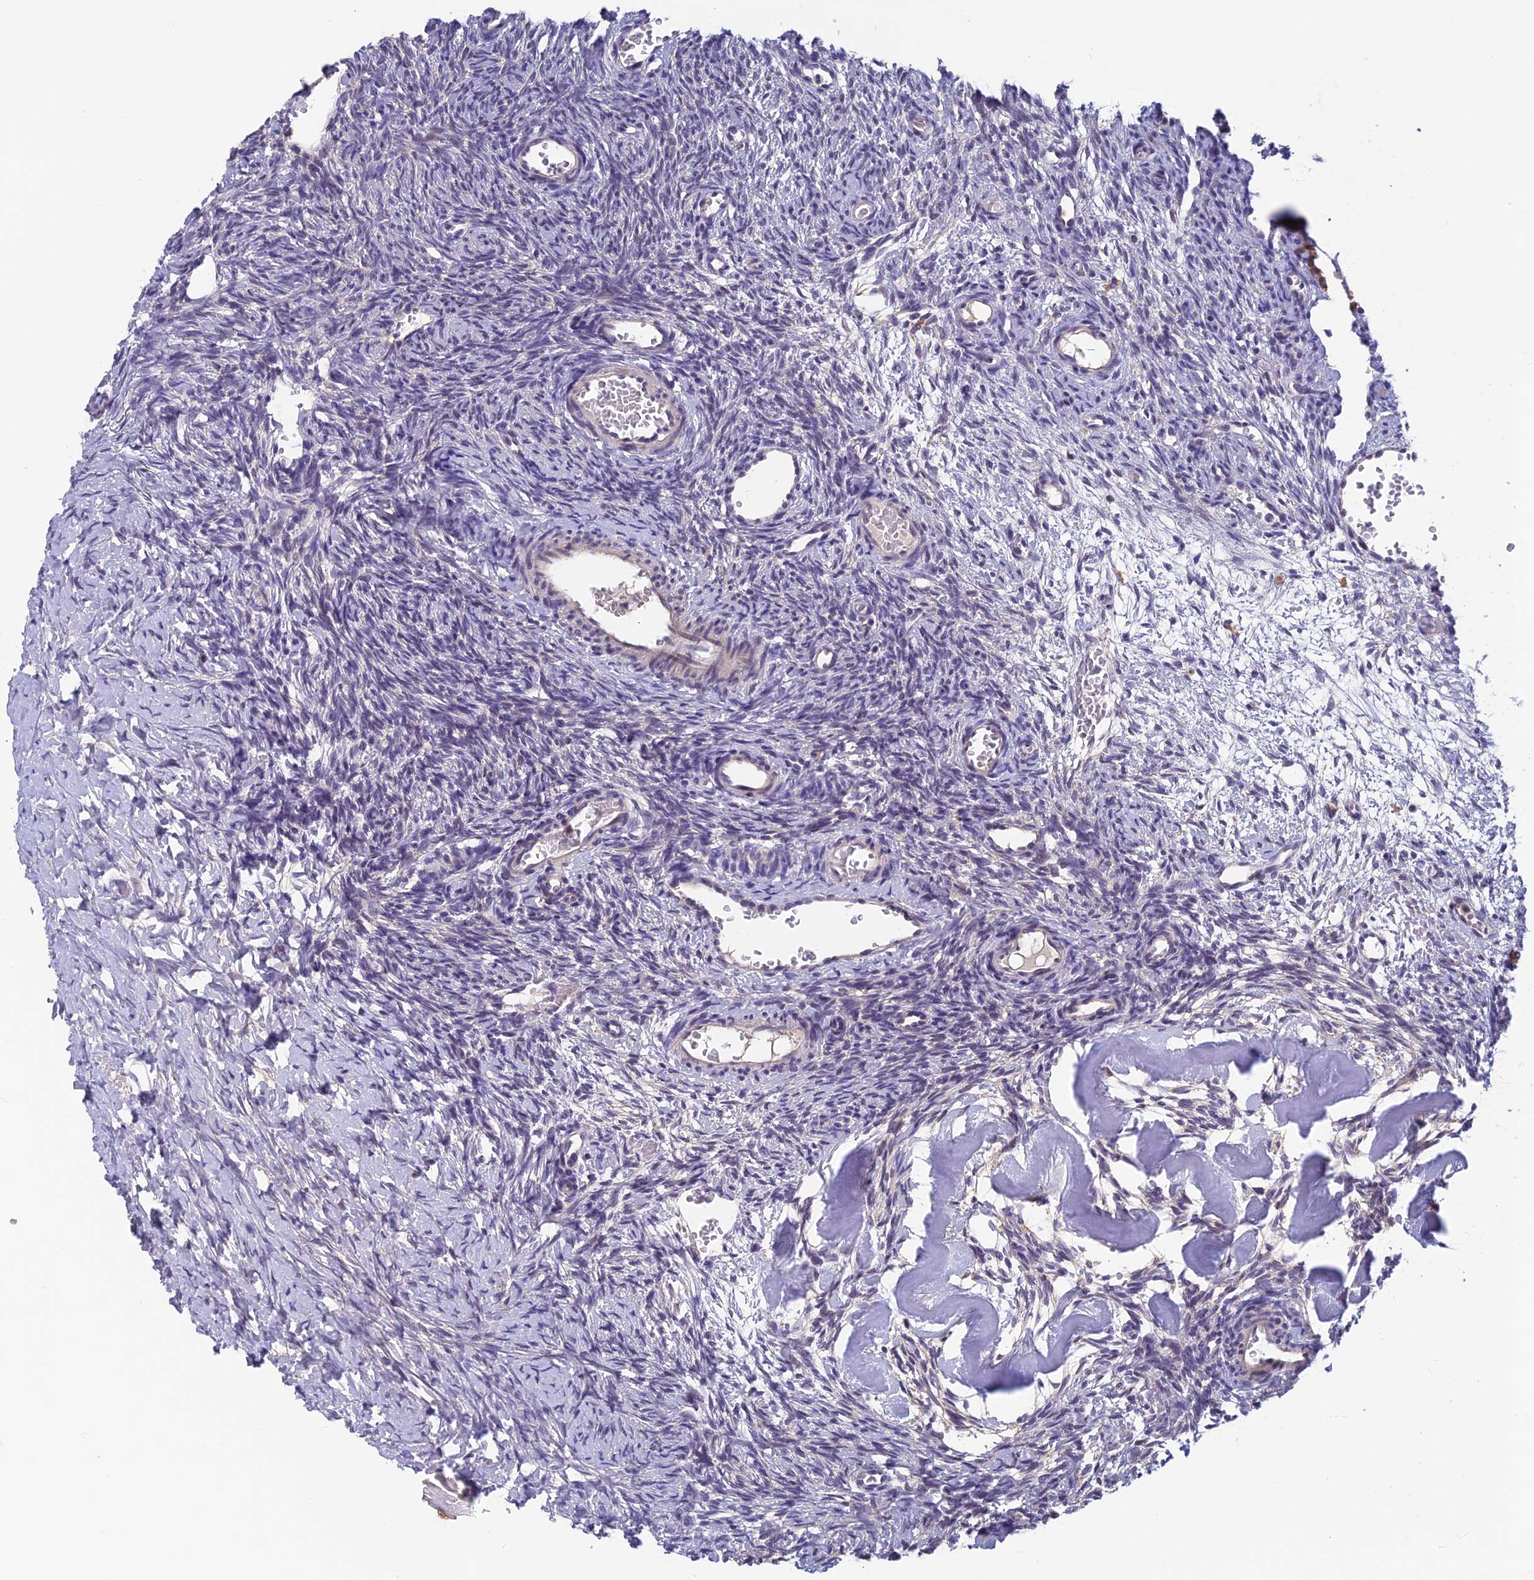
{"staining": {"intensity": "negative", "quantity": "none", "location": "none"}, "tissue": "ovary", "cell_type": "Ovarian stroma cells", "image_type": "normal", "snomed": [{"axis": "morphology", "description": "Normal tissue, NOS"}, {"axis": "topography", "description": "Ovary"}], "caption": "An immunohistochemistry (IHC) histopathology image of normal ovary is shown. There is no staining in ovarian stroma cells of ovary.", "gene": "HECA", "patient": {"sex": "female", "age": 39}}